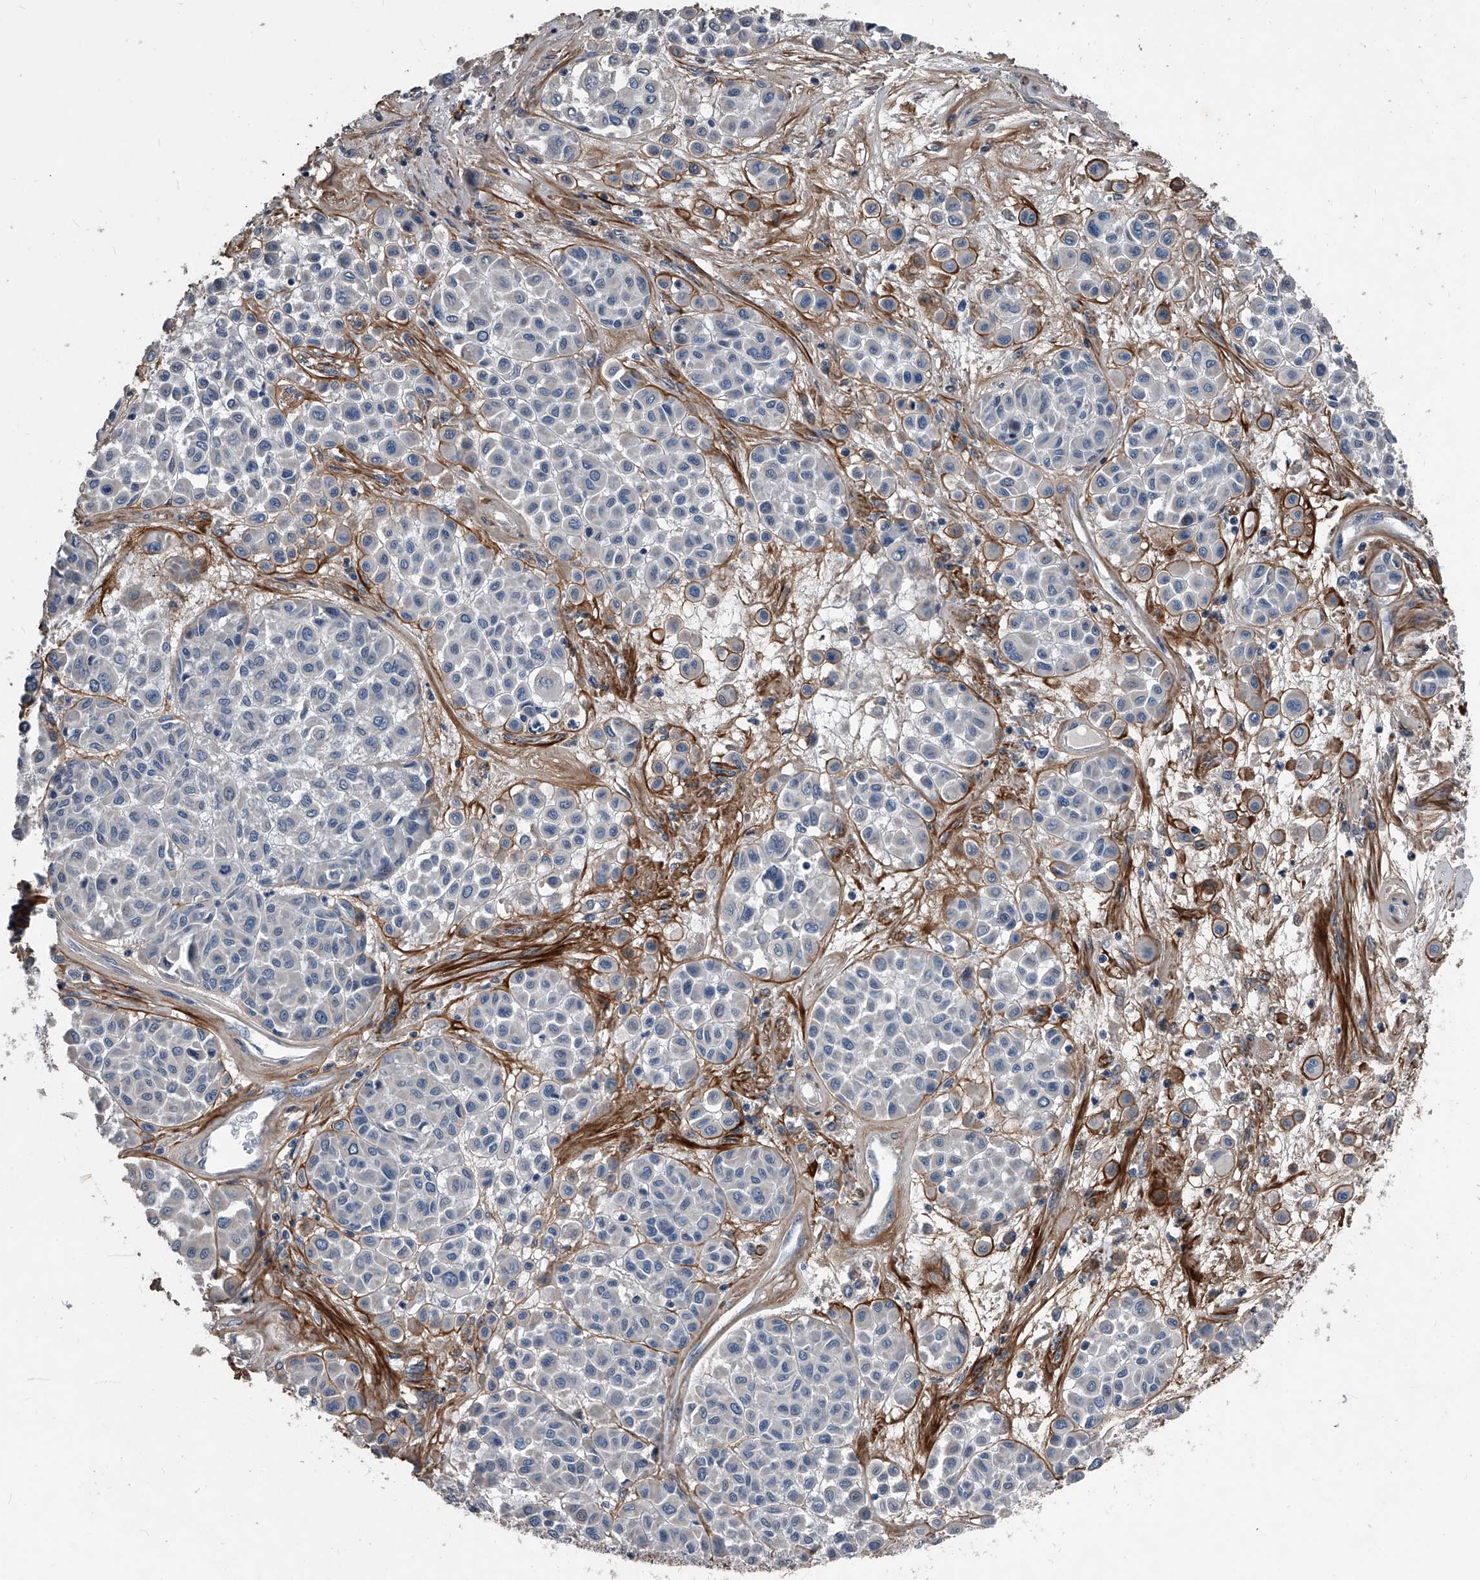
{"staining": {"intensity": "negative", "quantity": "none", "location": "none"}, "tissue": "melanoma", "cell_type": "Tumor cells", "image_type": "cancer", "snomed": [{"axis": "morphology", "description": "Malignant melanoma, Metastatic site"}, {"axis": "topography", "description": "Soft tissue"}], "caption": "Tumor cells are negative for brown protein staining in melanoma. Brightfield microscopy of immunohistochemistry stained with DAB (3,3'-diaminobenzidine) (brown) and hematoxylin (blue), captured at high magnification.", "gene": "PHACTR1", "patient": {"sex": "male", "age": 41}}